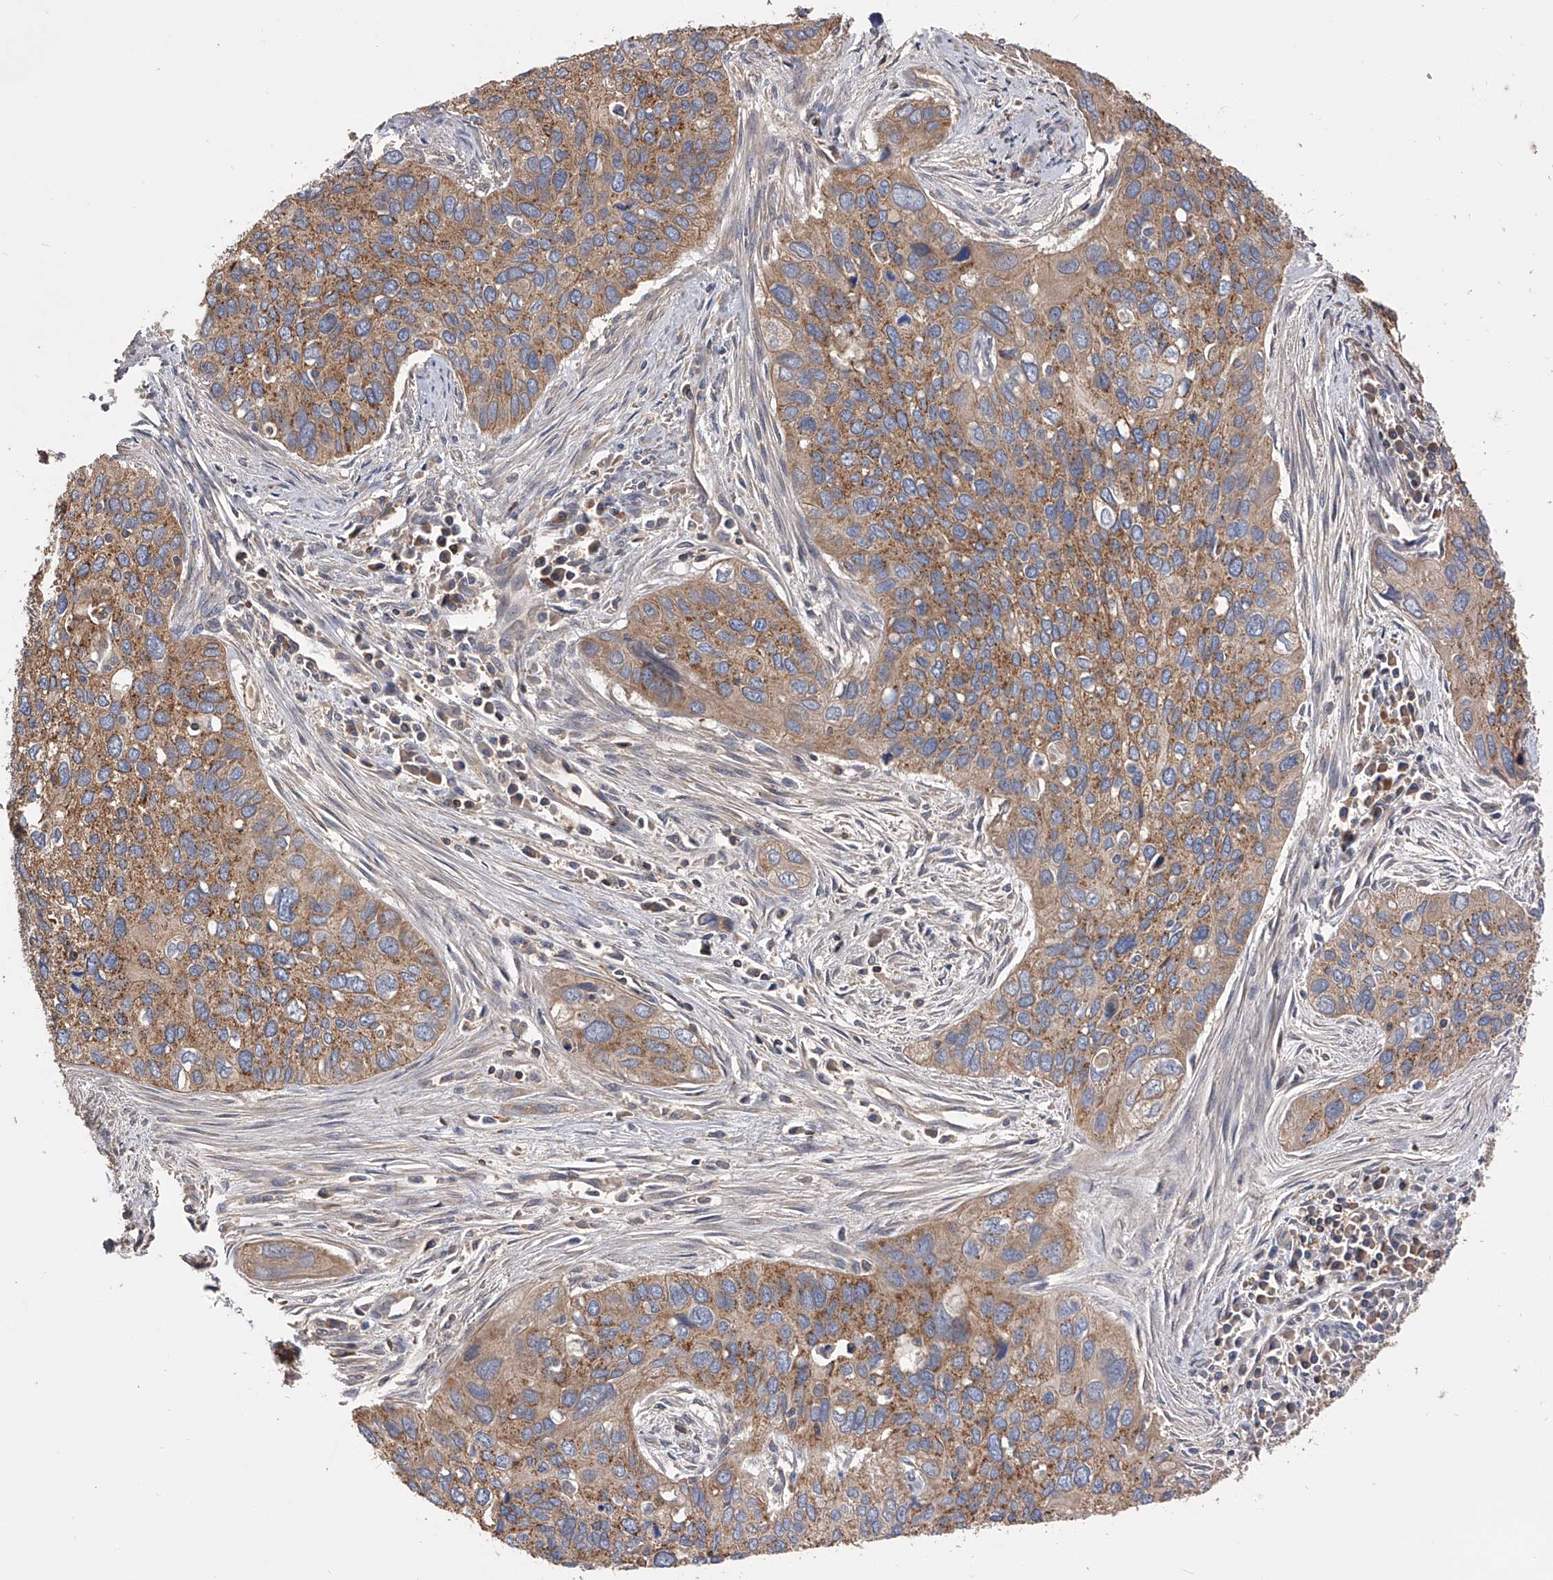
{"staining": {"intensity": "moderate", "quantity": ">75%", "location": "cytoplasmic/membranous"}, "tissue": "cervical cancer", "cell_type": "Tumor cells", "image_type": "cancer", "snomed": [{"axis": "morphology", "description": "Squamous cell carcinoma, NOS"}, {"axis": "topography", "description": "Cervix"}], "caption": "Protein staining shows moderate cytoplasmic/membranous expression in about >75% of tumor cells in cervical cancer (squamous cell carcinoma). (DAB (3,3'-diaminobenzidine) IHC with brightfield microscopy, high magnification).", "gene": "CUL7", "patient": {"sex": "female", "age": 55}}